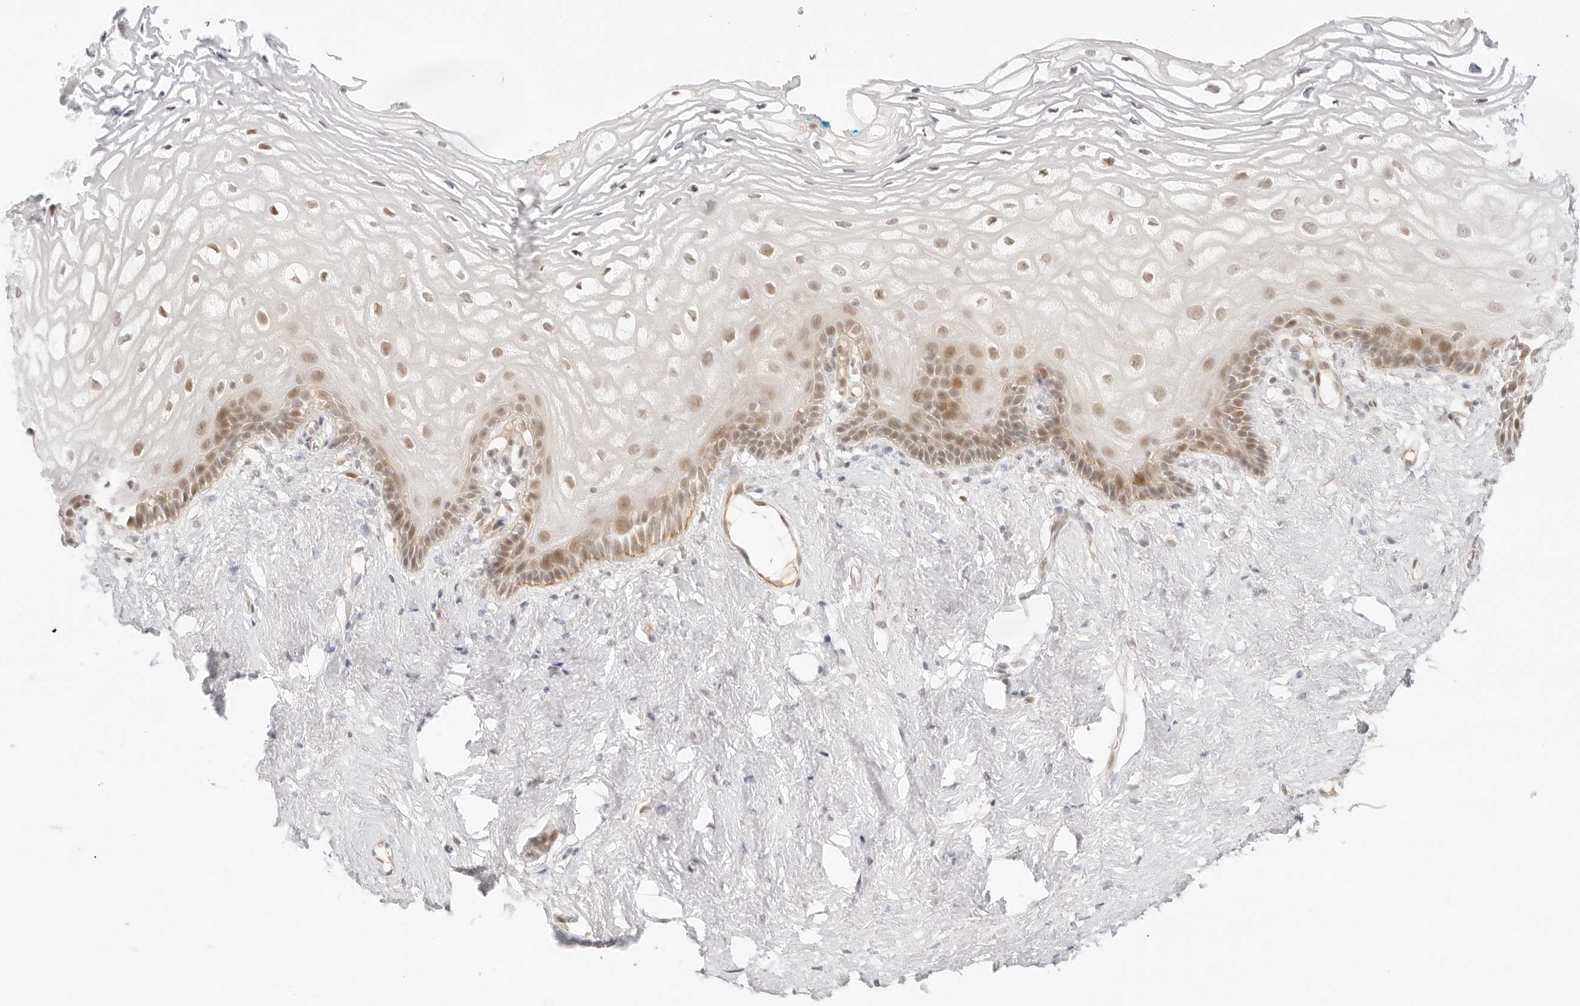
{"staining": {"intensity": "moderate", "quantity": "25%-75%", "location": "nuclear"}, "tissue": "vagina", "cell_type": "Squamous epithelial cells", "image_type": "normal", "snomed": [{"axis": "morphology", "description": "Normal tissue, NOS"}, {"axis": "morphology", "description": "Adenocarcinoma, NOS"}, {"axis": "topography", "description": "Rectum"}, {"axis": "topography", "description": "Vagina"}], "caption": "Benign vagina demonstrates moderate nuclear staining in approximately 25%-75% of squamous epithelial cells, visualized by immunohistochemistry.", "gene": "ITGA6", "patient": {"sex": "female", "age": 71}}